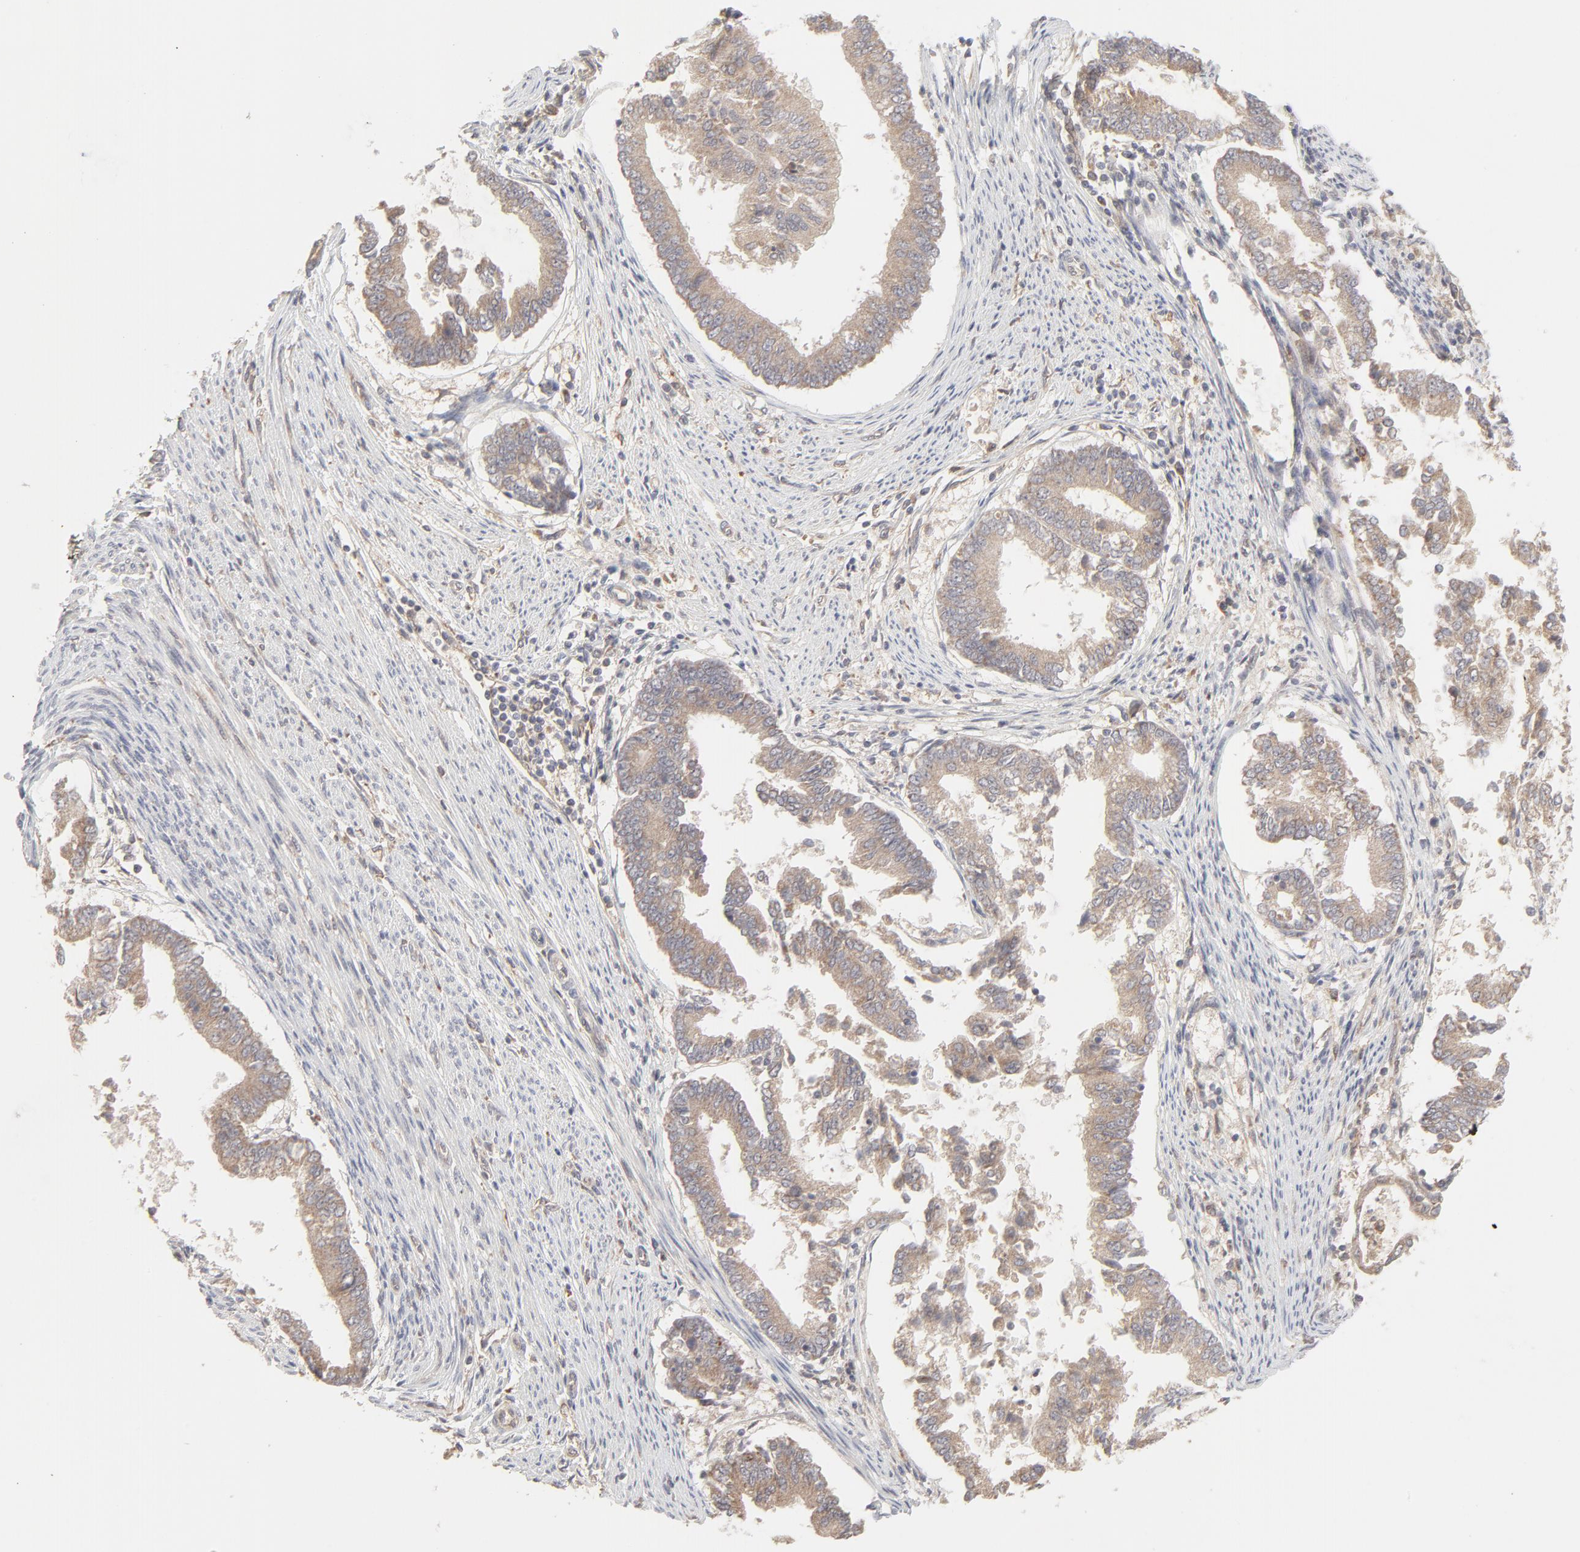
{"staining": {"intensity": "moderate", "quantity": ">75%", "location": "cytoplasmic/membranous"}, "tissue": "endometrial cancer", "cell_type": "Tumor cells", "image_type": "cancer", "snomed": [{"axis": "morphology", "description": "Adenocarcinoma, NOS"}, {"axis": "topography", "description": "Endometrium"}], "caption": "About >75% of tumor cells in human endometrial adenocarcinoma reveal moderate cytoplasmic/membranous protein expression as visualized by brown immunohistochemical staining.", "gene": "RAB5C", "patient": {"sex": "female", "age": 63}}